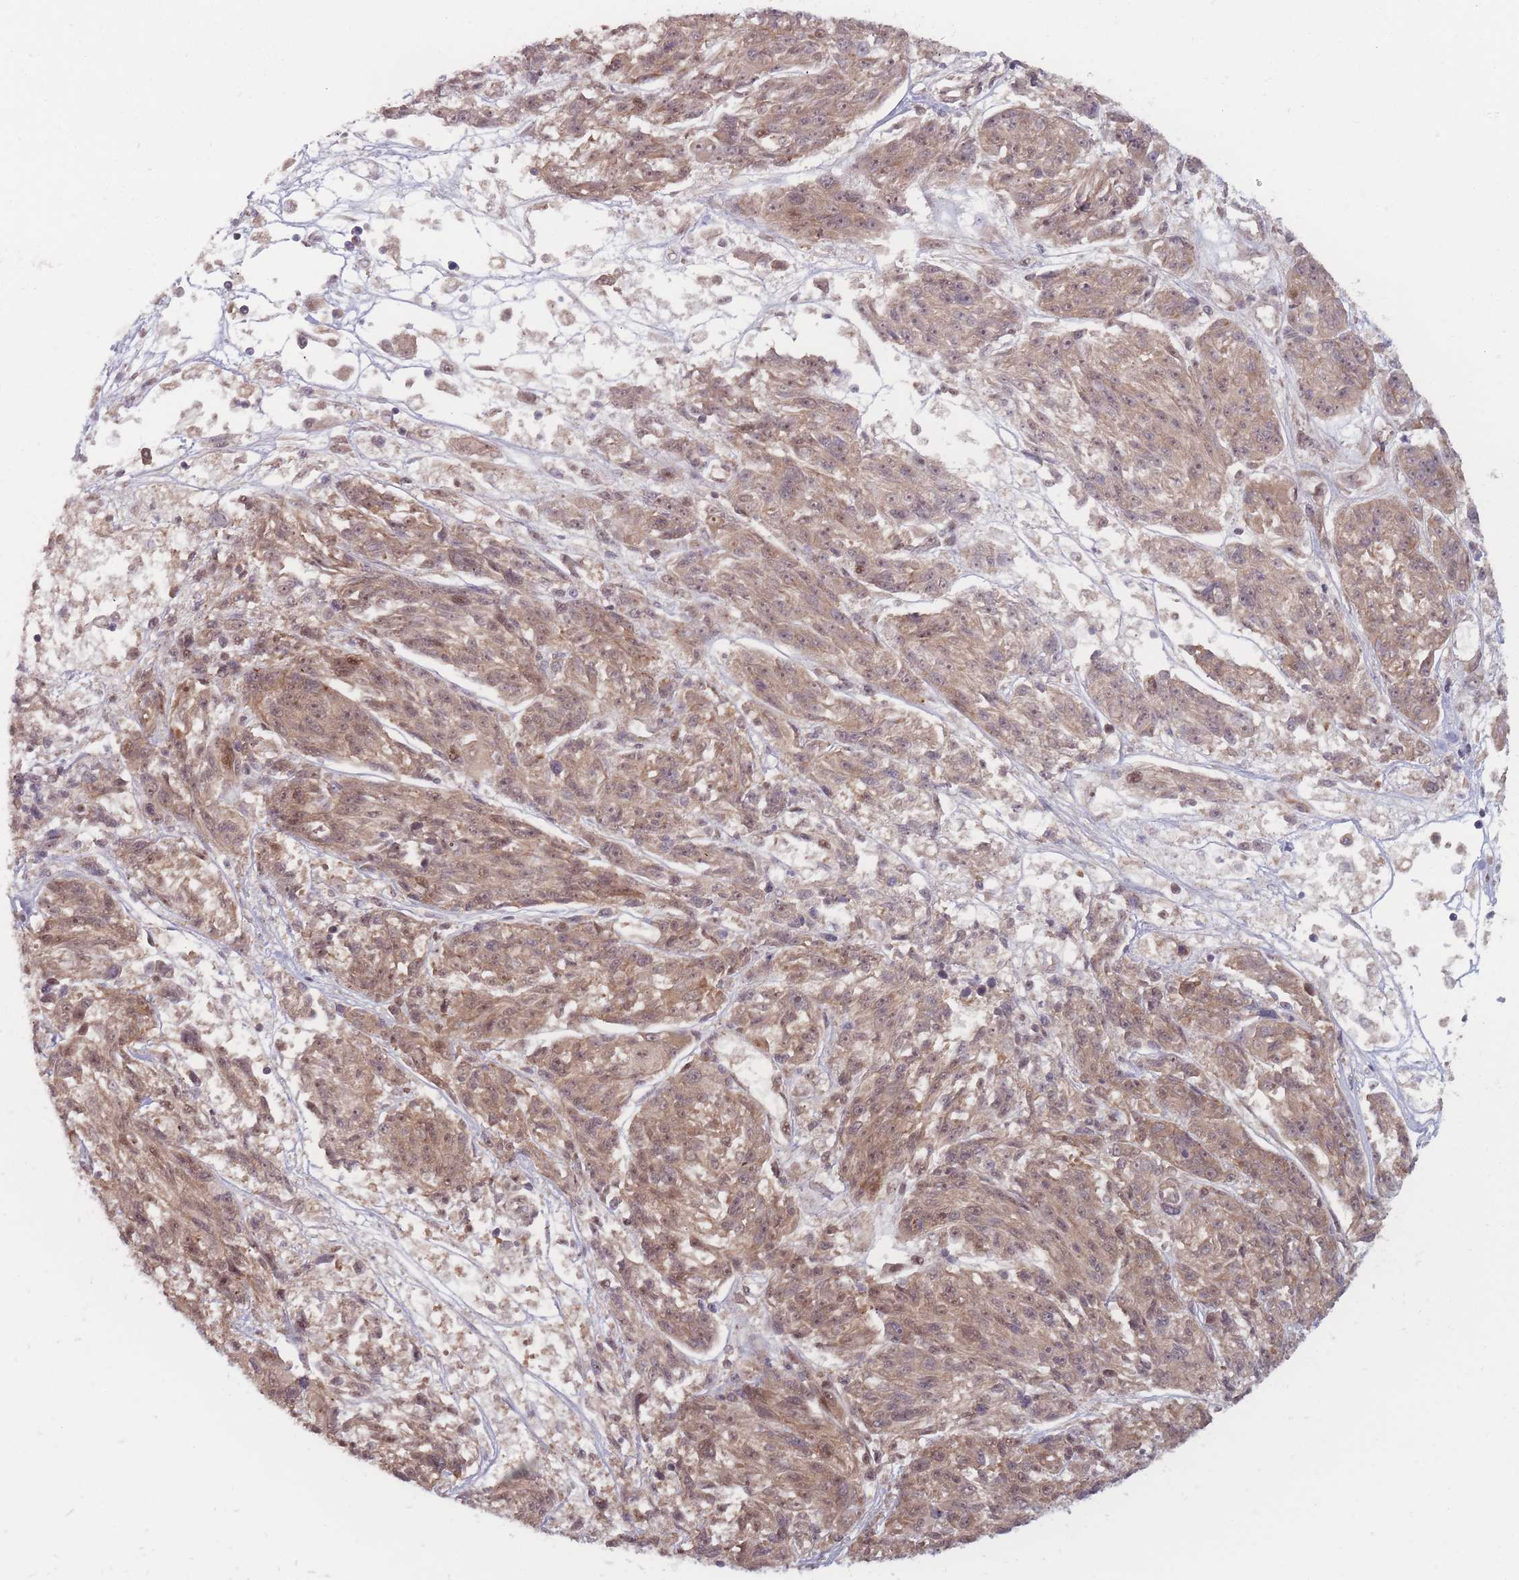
{"staining": {"intensity": "moderate", "quantity": ">75%", "location": "cytoplasmic/membranous"}, "tissue": "melanoma", "cell_type": "Tumor cells", "image_type": "cancer", "snomed": [{"axis": "morphology", "description": "Malignant melanoma, NOS"}, {"axis": "topography", "description": "Skin"}], "caption": "A photomicrograph of human melanoma stained for a protein shows moderate cytoplasmic/membranous brown staining in tumor cells.", "gene": "RPS18", "patient": {"sex": "male", "age": 53}}